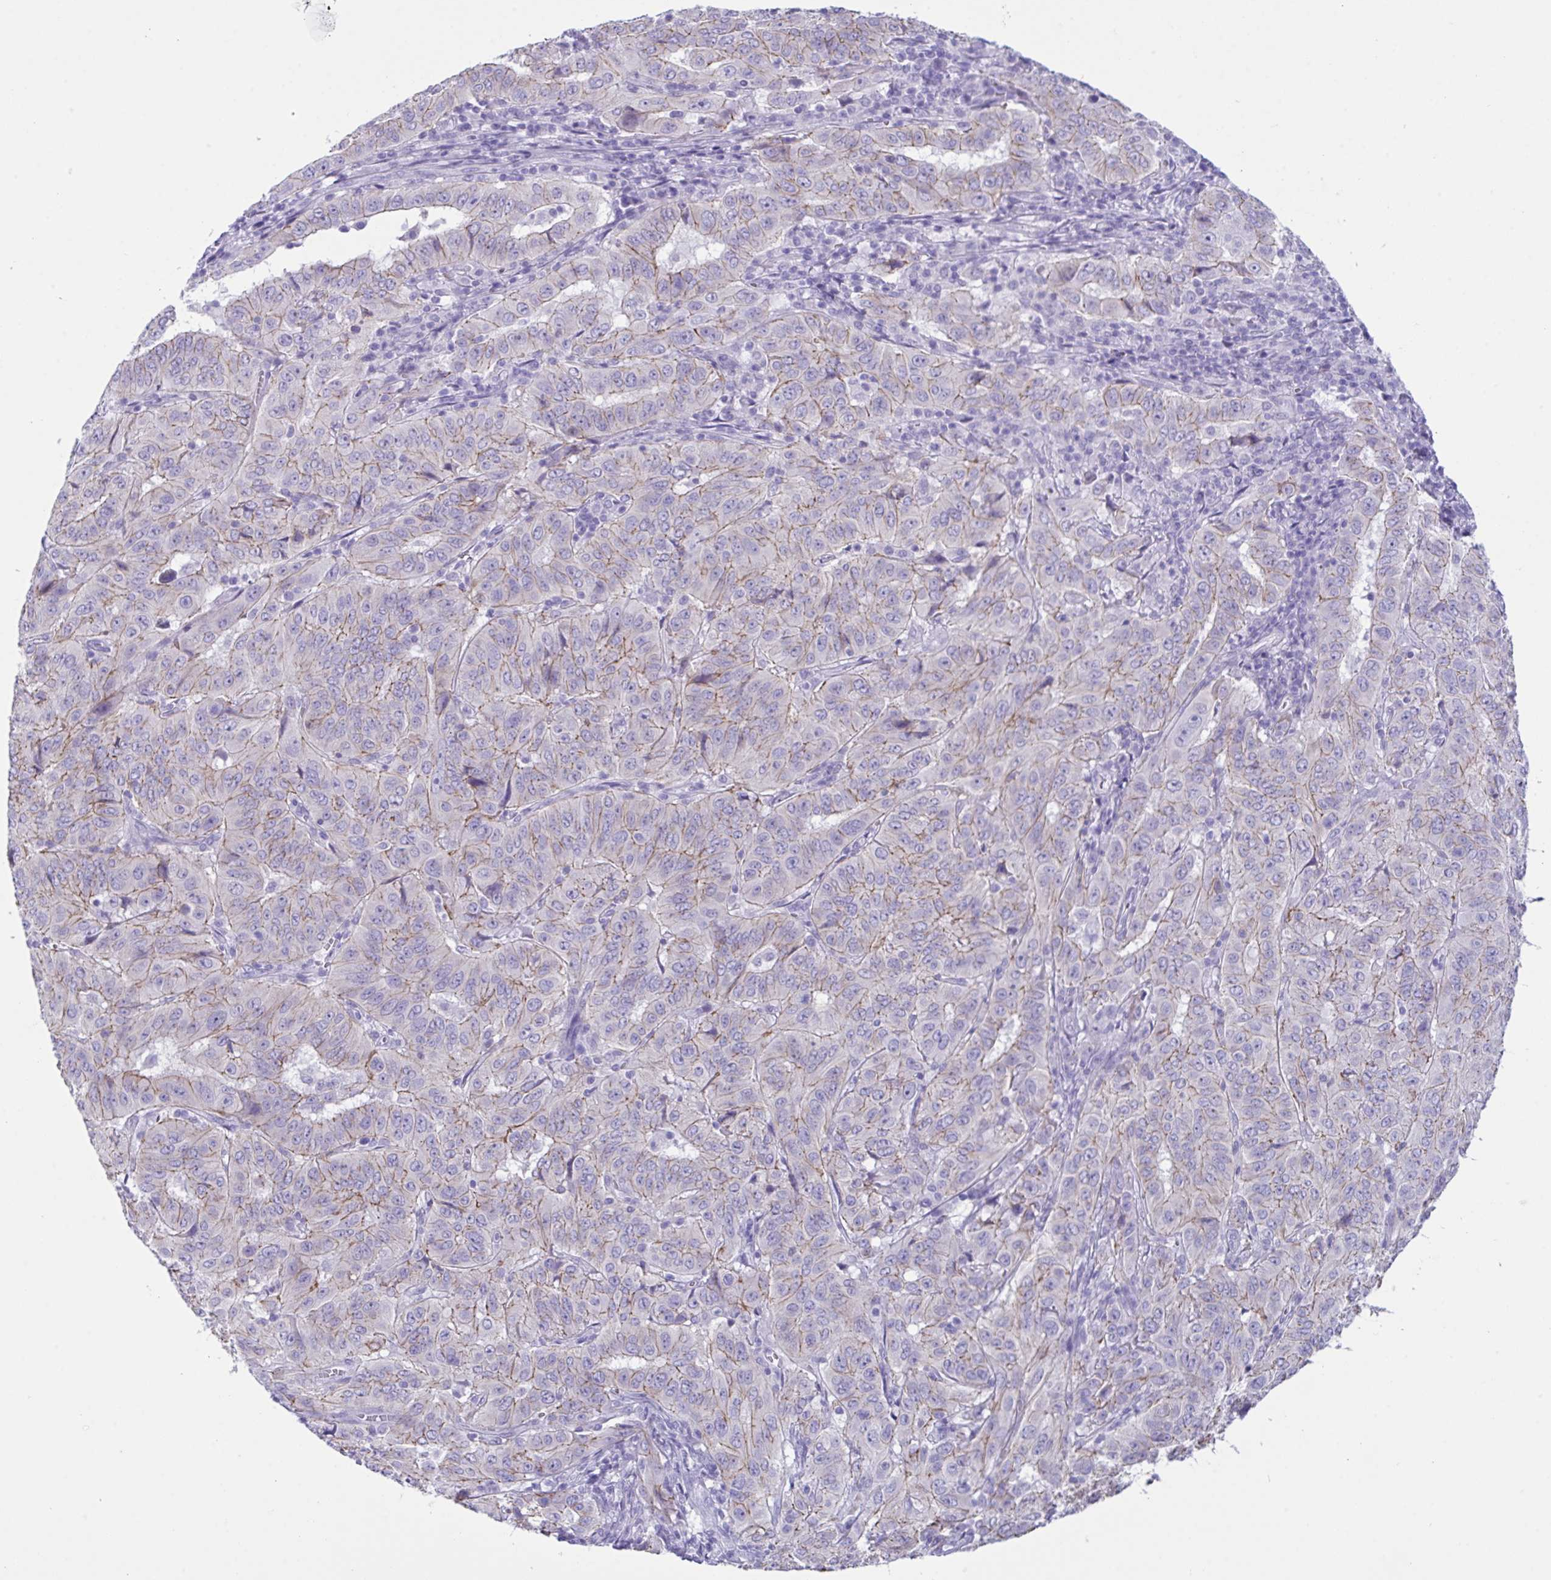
{"staining": {"intensity": "weak", "quantity": "25%-75%", "location": "cytoplasmic/membranous"}, "tissue": "pancreatic cancer", "cell_type": "Tumor cells", "image_type": "cancer", "snomed": [{"axis": "morphology", "description": "Adenocarcinoma, NOS"}, {"axis": "topography", "description": "Pancreas"}], "caption": "Immunohistochemistry (IHC) (DAB) staining of pancreatic cancer (adenocarcinoma) exhibits weak cytoplasmic/membranous protein staining in about 25%-75% of tumor cells.", "gene": "GLB1L2", "patient": {"sex": "male", "age": 63}}